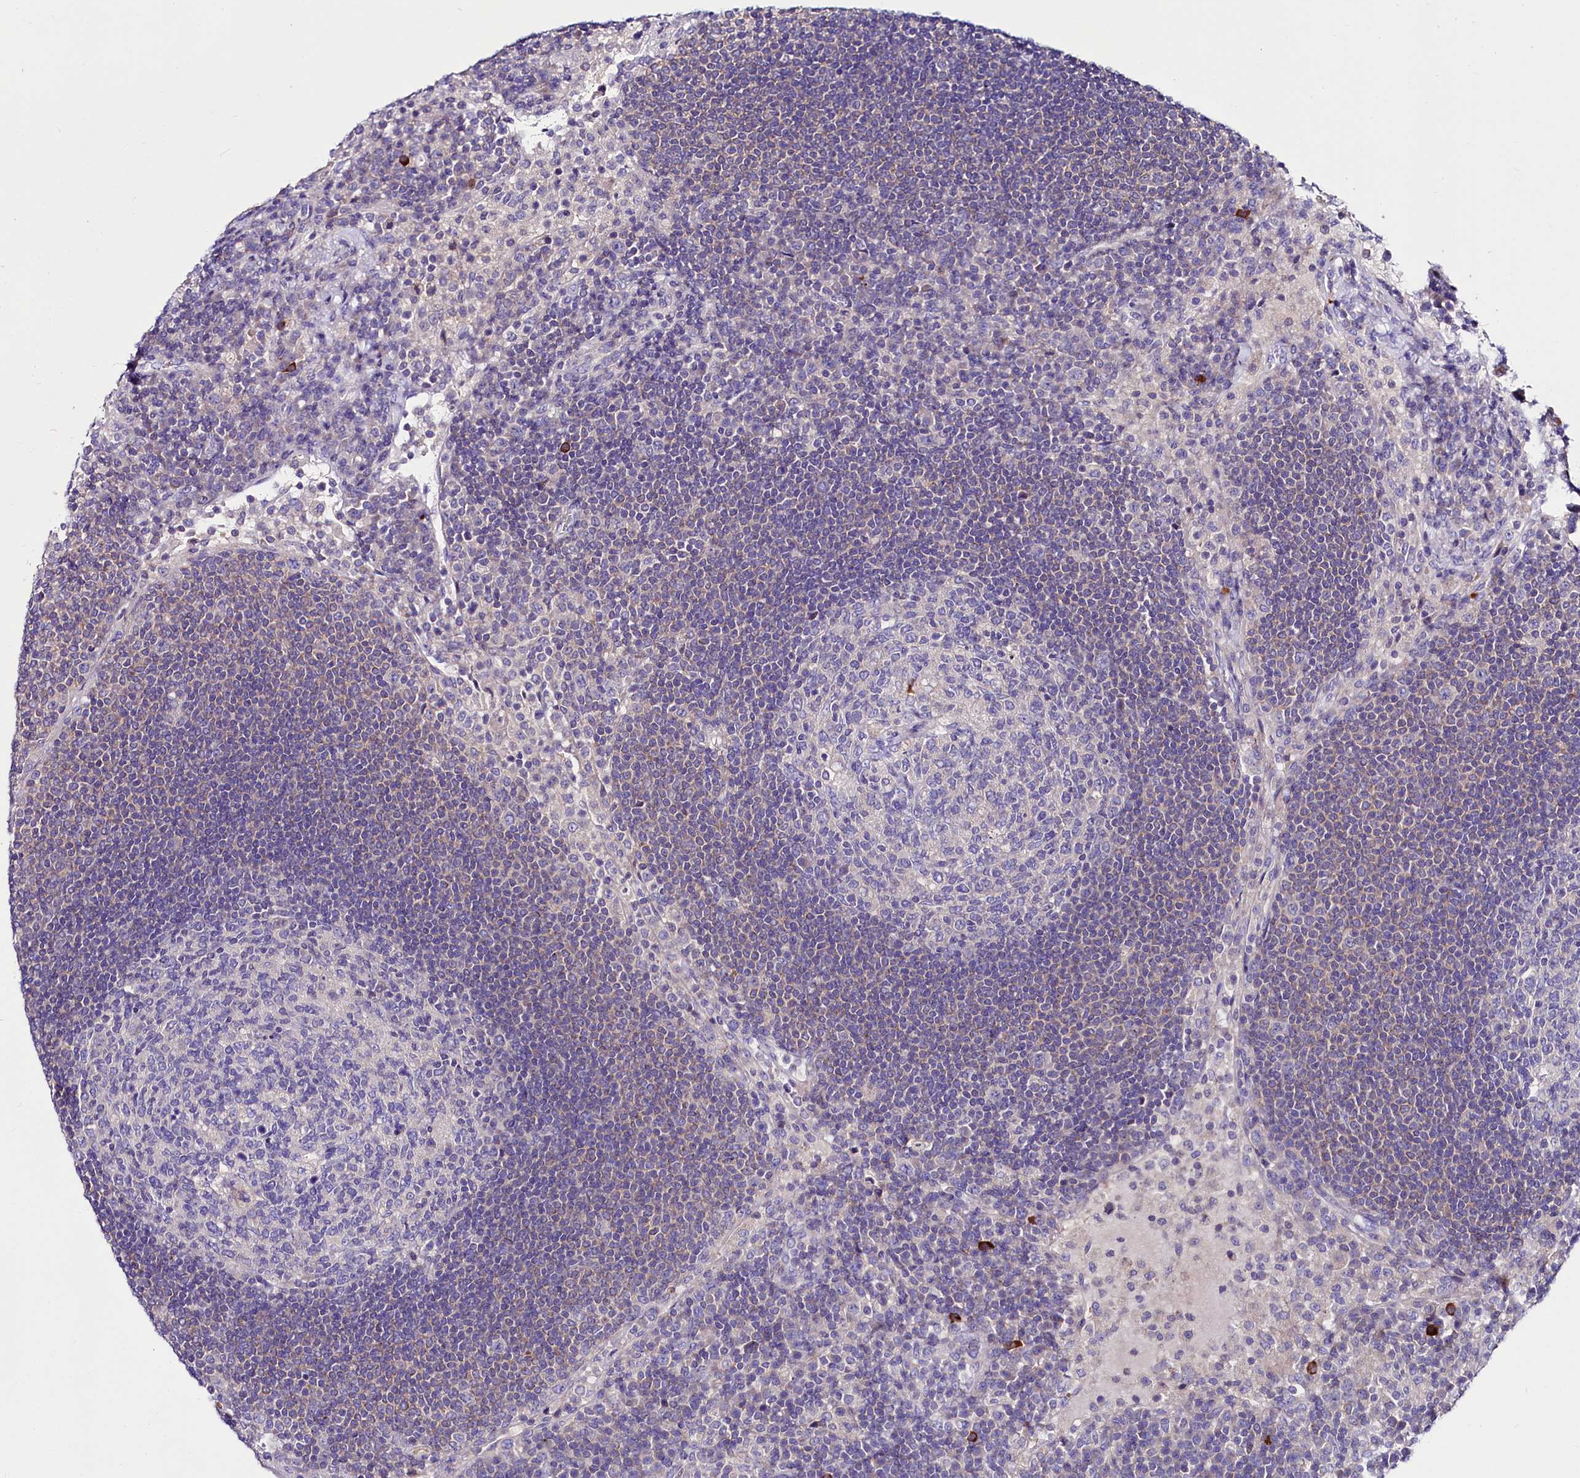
{"staining": {"intensity": "negative", "quantity": "none", "location": "none"}, "tissue": "lymph node", "cell_type": "Germinal center cells", "image_type": "normal", "snomed": [{"axis": "morphology", "description": "Normal tissue, NOS"}, {"axis": "topography", "description": "Lymph node"}], "caption": "DAB (3,3'-diaminobenzidine) immunohistochemical staining of benign lymph node reveals no significant expression in germinal center cells.", "gene": "ABHD5", "patient": {"sex": "female", "age": 53}}